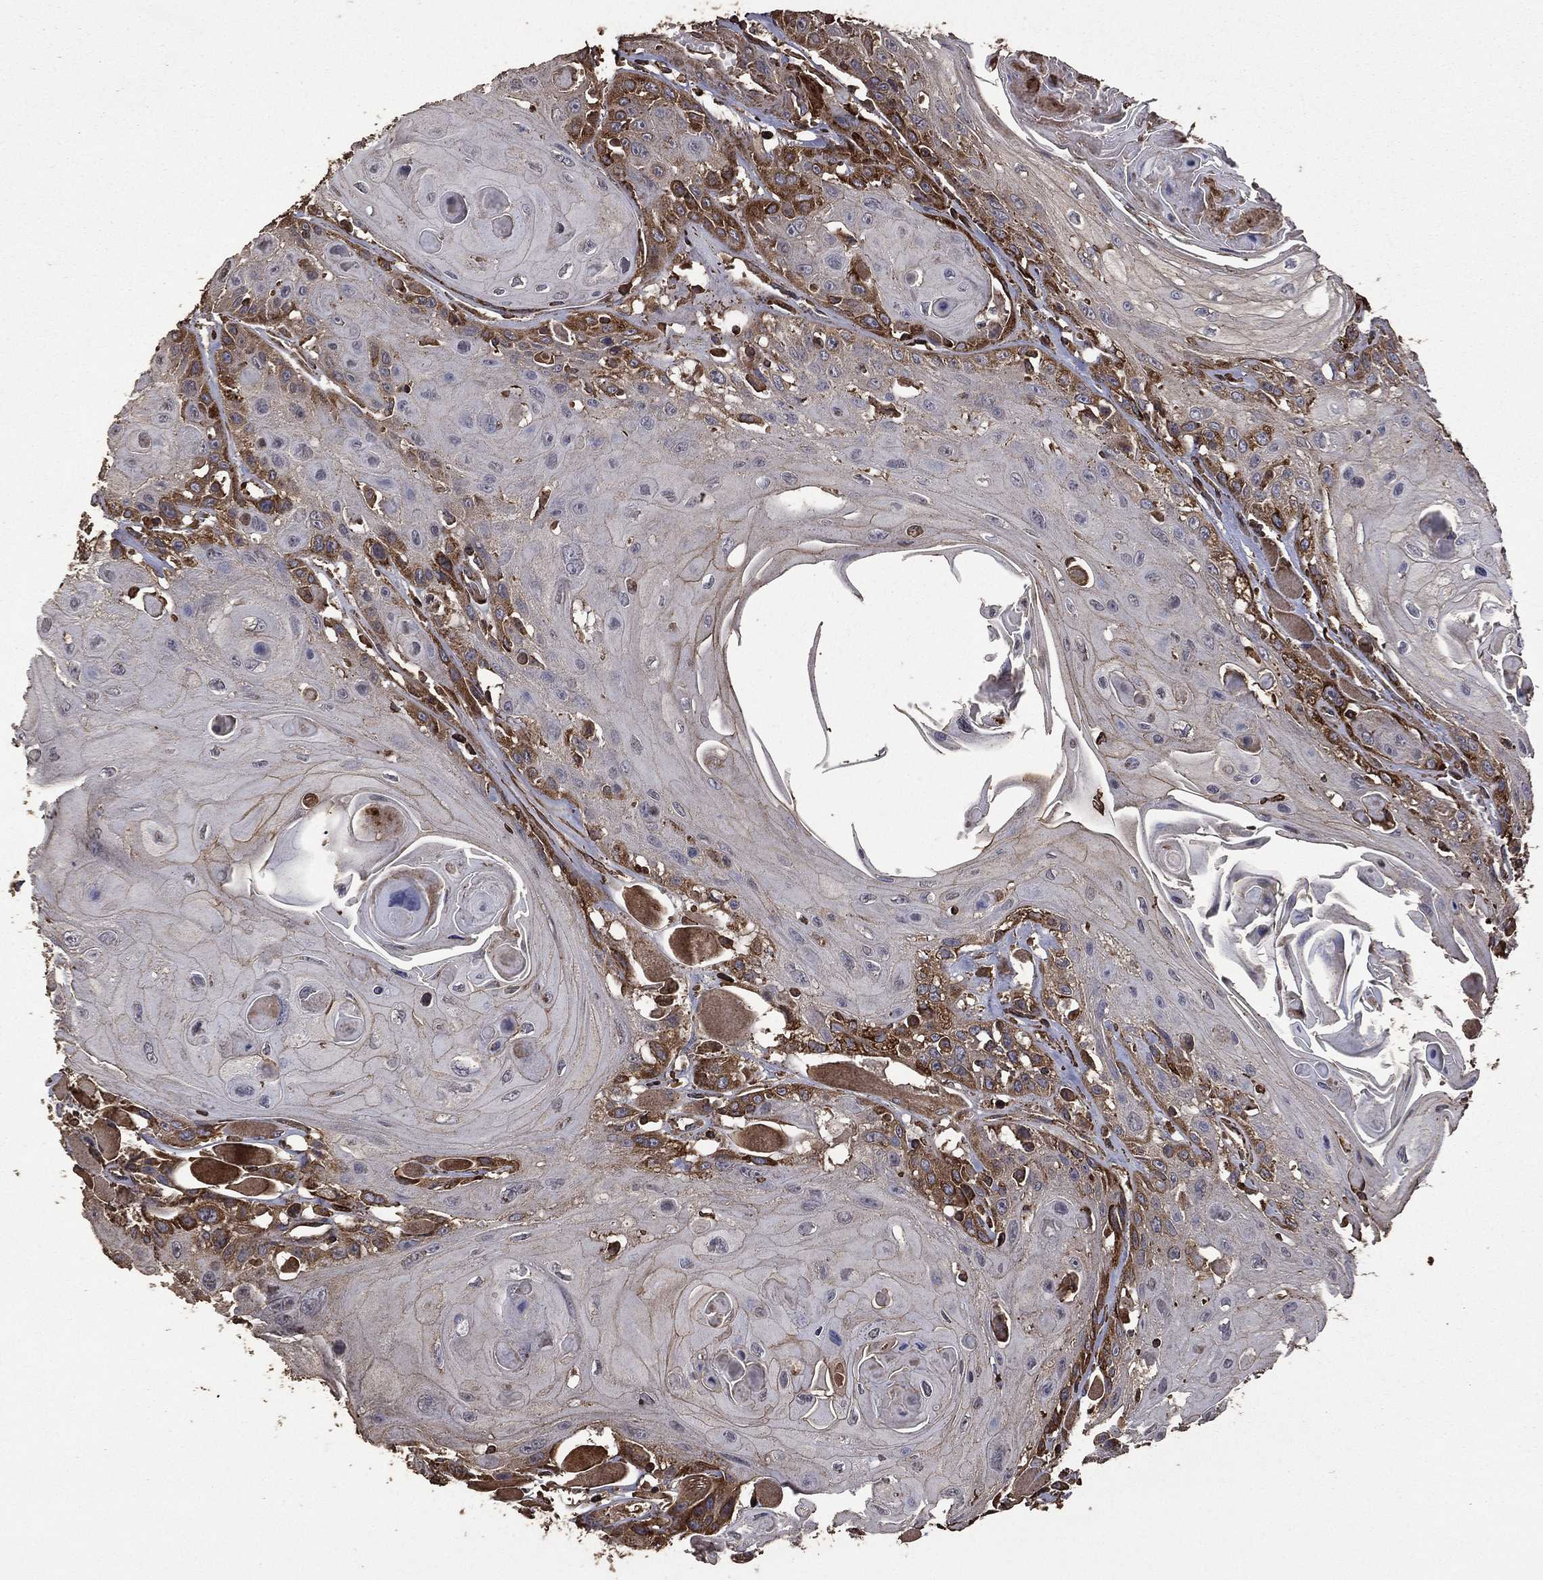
{"staining": {"intensity": "strong", "quantity": "<25%", "location": "cytoplasmic/membranous"}, "tissue": "head and neck cancer", "cell_type": "Tumor cells", "image_type": "cancer", "snomed": [{"axis": "morphology", "description": "Squamous cell carcinoma, NOS"}, {"axis": "topography", "description": "Head-Neck"}], "caption": "An immunohistochemistry (IHC) histopathology image of tumor tissue is shown. Protein staining in brown highlights strong cytoplasmic/membranous positivity in head and neck cancer within tumor cells.", "gene": "METTL27", "patient": {"sex": "female", "age": 59}}